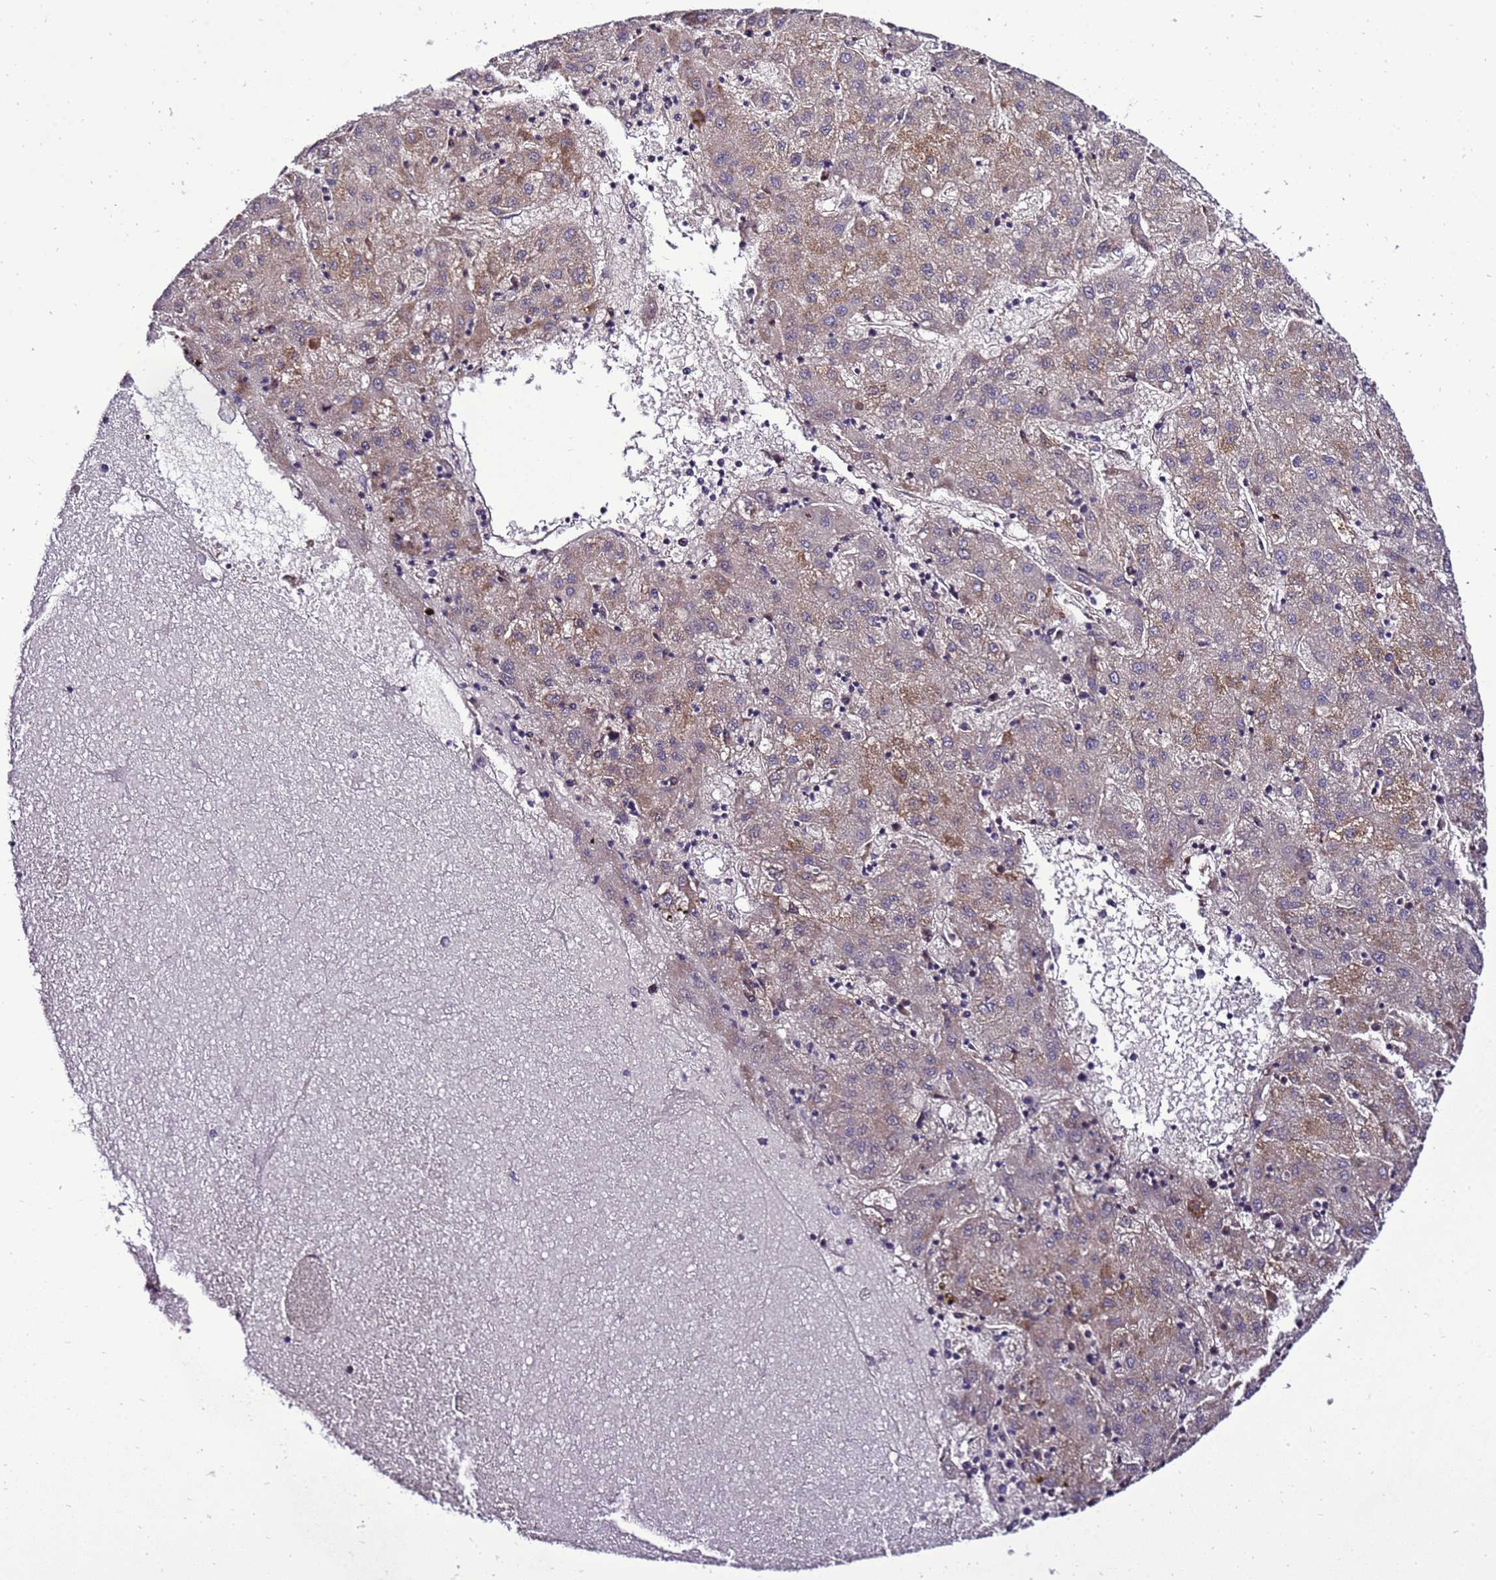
{"staining": {"intensity": "moderate", "quantity": "<25%", "location": "cytoplasmic/membranous"}, "tissue": "liver cancer", "cell_type": "Tumor cells", "image_type": "cancer", "snomed": [{"axis": "morphology", "description": "Carcinoma, Hepatocellular, NOS"}, {"axis": "topography", "description": "Liver"}], "caption": "Immunohistochemical staining of human liver hepatocellular carcinoma exhibits low levels of moderate cytoplasmic/membranous protein staining in about <25% of tumor cells.", "gene": "C19orf47", "patient": {"sex": "male", "age": 72}}